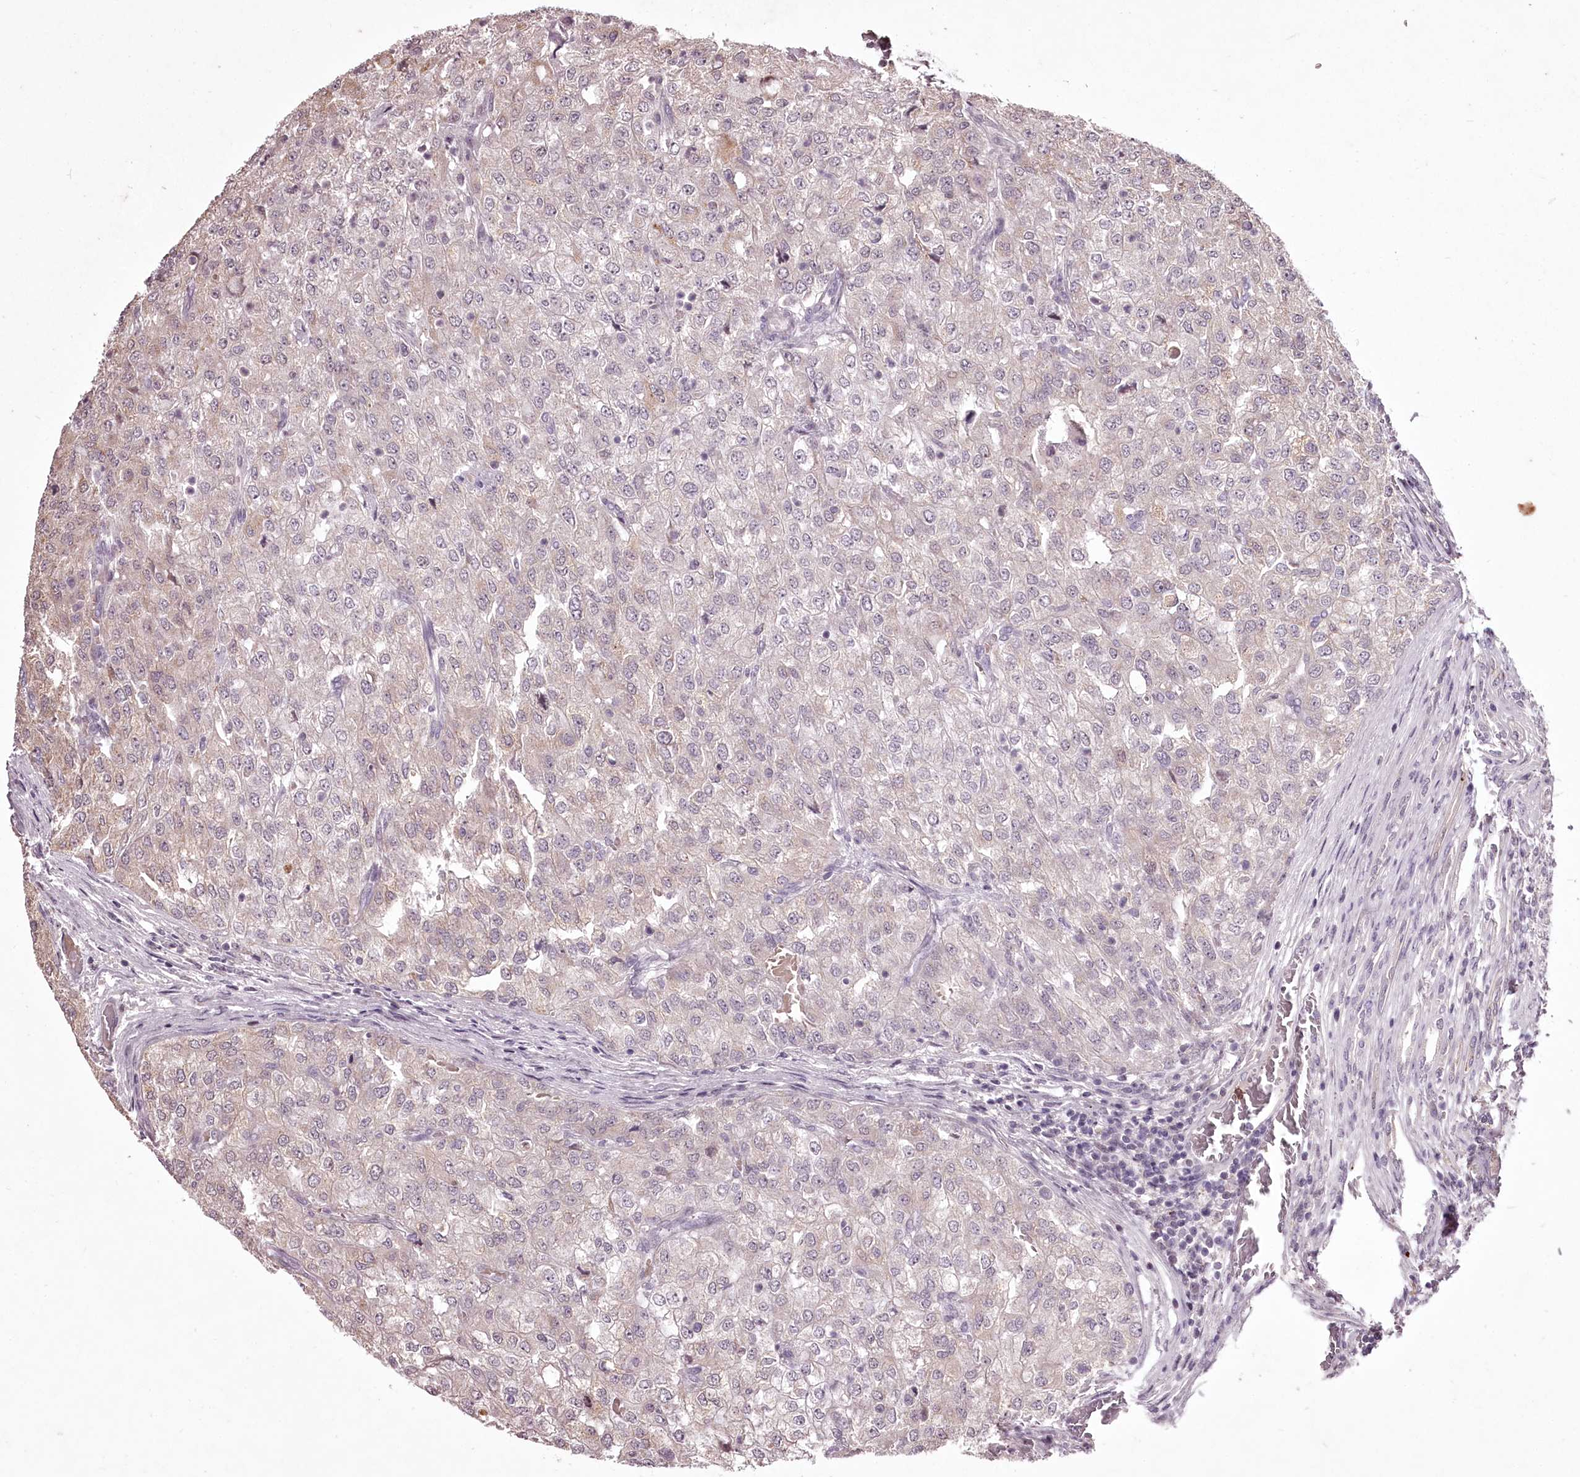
{"staining": {"intensity": "negative", "quantity": "none", "location": "none"}, "tissue": "renal cancer", "cell_type": "Tumor cells", "image_type": "cancer", "snomed": [{"axis": "morphology", "description": "Adenocarcinoma, NOS"}, {"axis": "topography", "description": "Kidney"}], "caption": "This is an immunohistochemistry (IHC) histopathology image of human renal cancer. There is no staining in tumor cells.", "gene": "ADRA1D", "patient": {"sex": "female", "age": 54}}